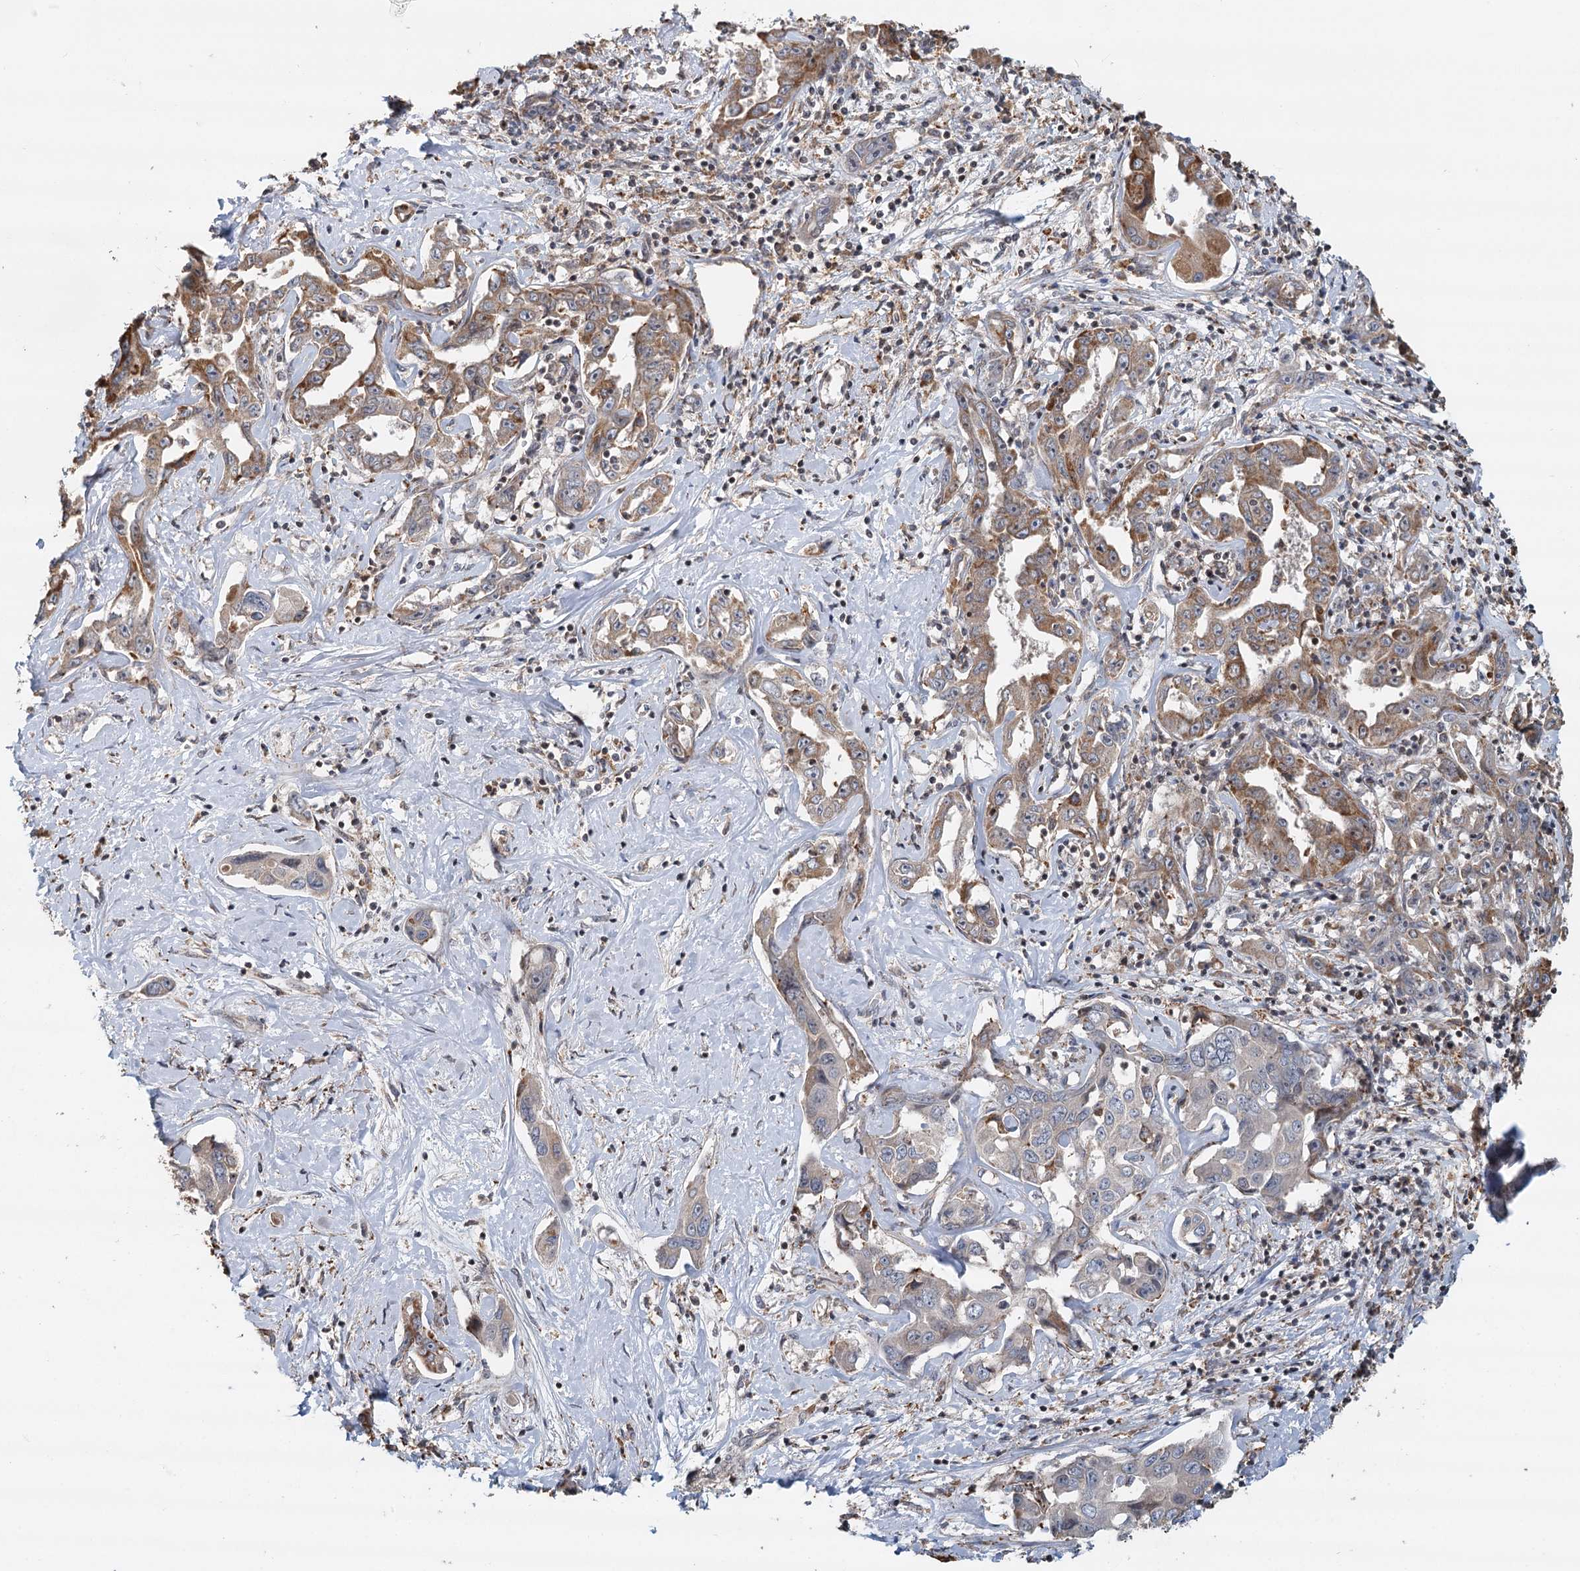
{"staining": {"intensity": "moderate", "quantity": "25%-75%", "location": "cytoplasmic/membranous"}, "tissue": "liver cancer", "cell_type": "Tumor cells", "image_type": "cancer", "snomed": [{"axis": "morphology", "description": "Cholangiocarcinoma"}, {"axis": "topography", "description": "Liver"}], "caption": "A high-resolution histopathology image shows immunohistochemistry (IHC) staining of liver cancer (cholangiocarcinoma), which displays moderate cytoplasmic/membranous staining in approximately 25%-75% of tumor cells.", "gene": "RNF111", "patient": {"sex": "male", "age": 59}}